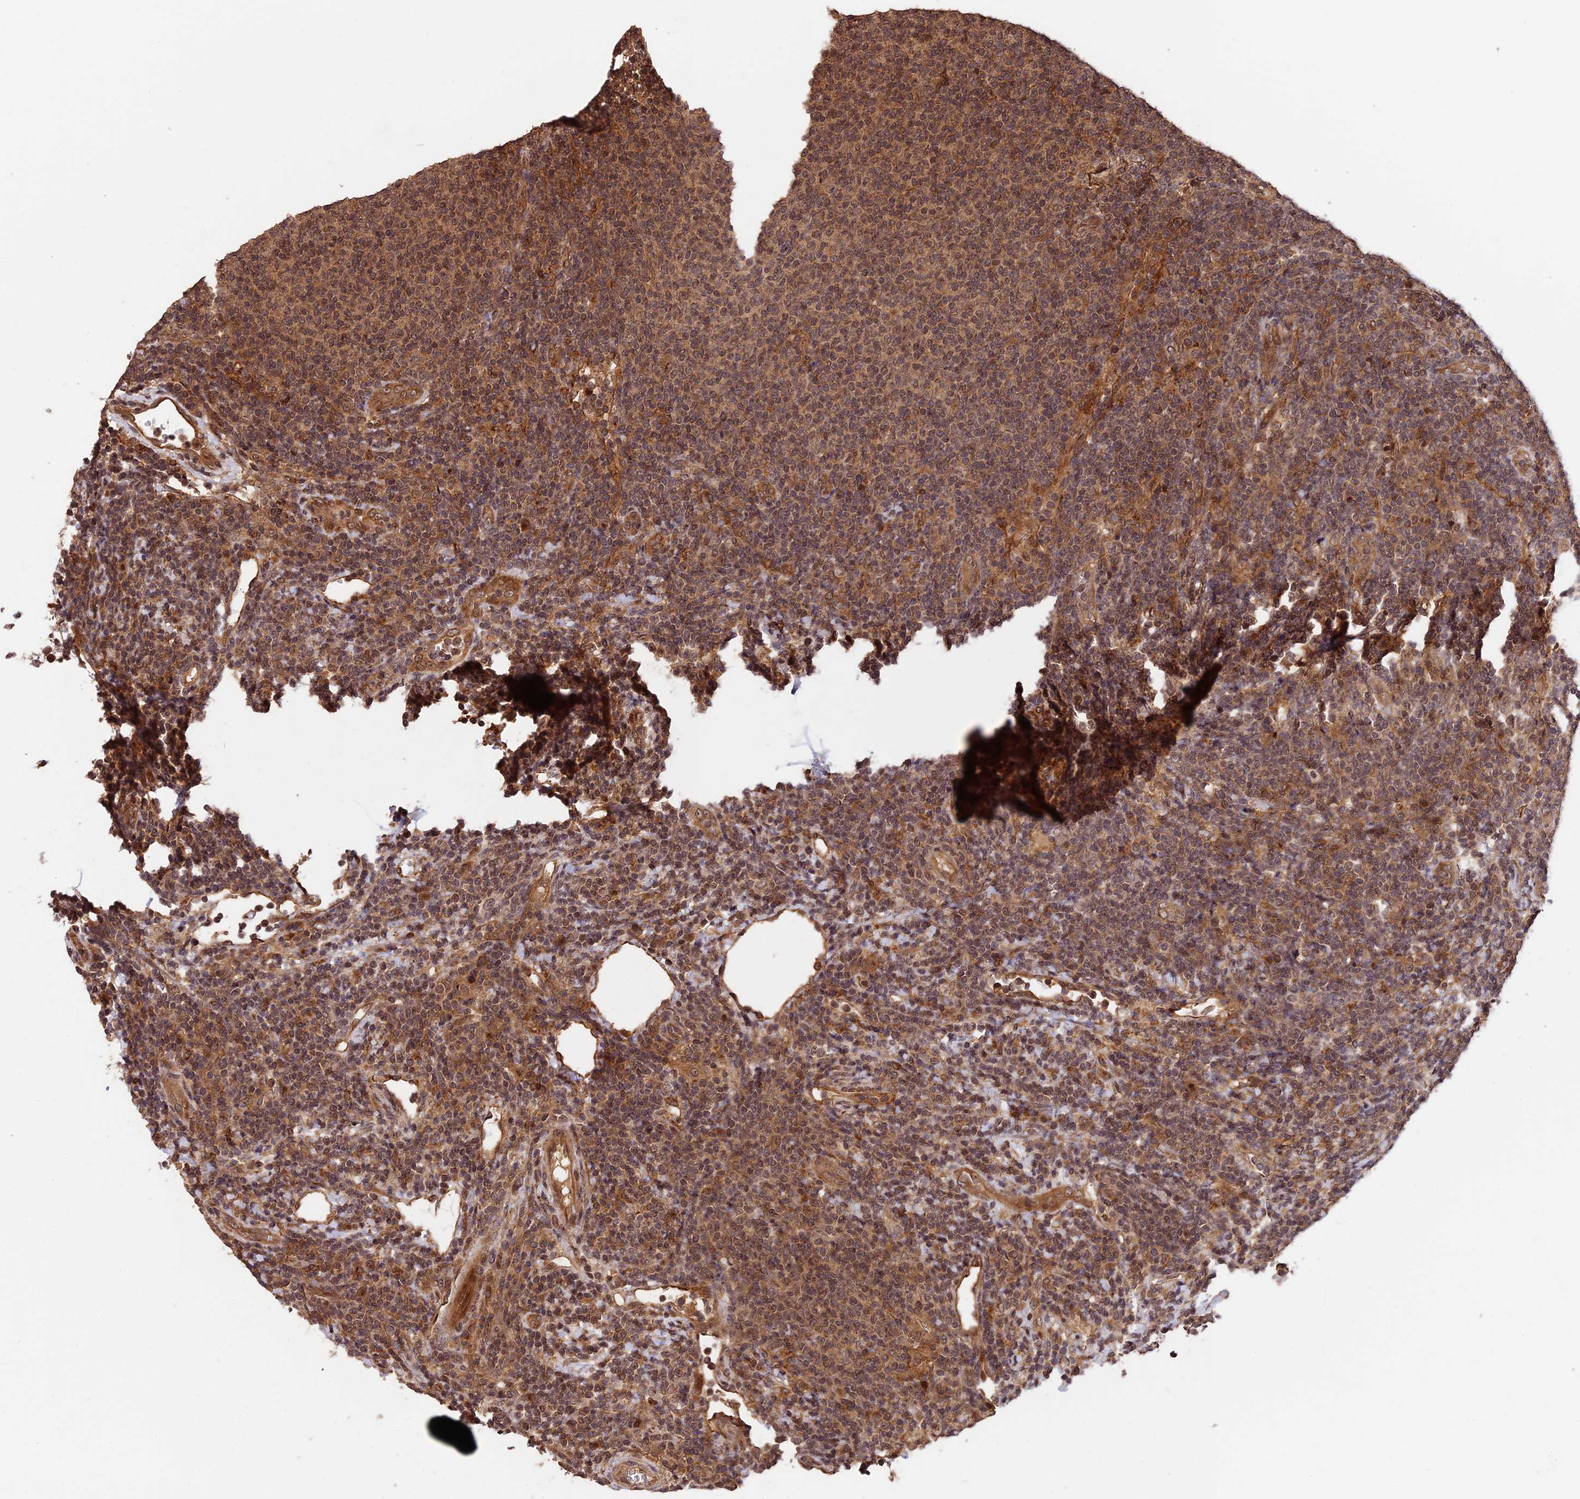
{"staining": {"intensity": "moderate", "quantity": ">75%", "location": "cytoplasmic/membranous,nuclear"}, "tissue": "lymphoma", "cell_type": "Tumor cells", "image_type": "cancer", "snomed": [{"axis": "morphology", "description": "Malignant lymphoma, non-Hodgkin's type, Low grade"}, {"axis": "topography", "description": "Lymph node"}], "caption": "DAB immunohistochemical staining of lymphoma exhibits moderate cytoplasmic/membranous and nuclear protein staining in about >75% of tumor cells.", "gene": "ESCO1", "patient": {"sex": "male", "age": 66}}